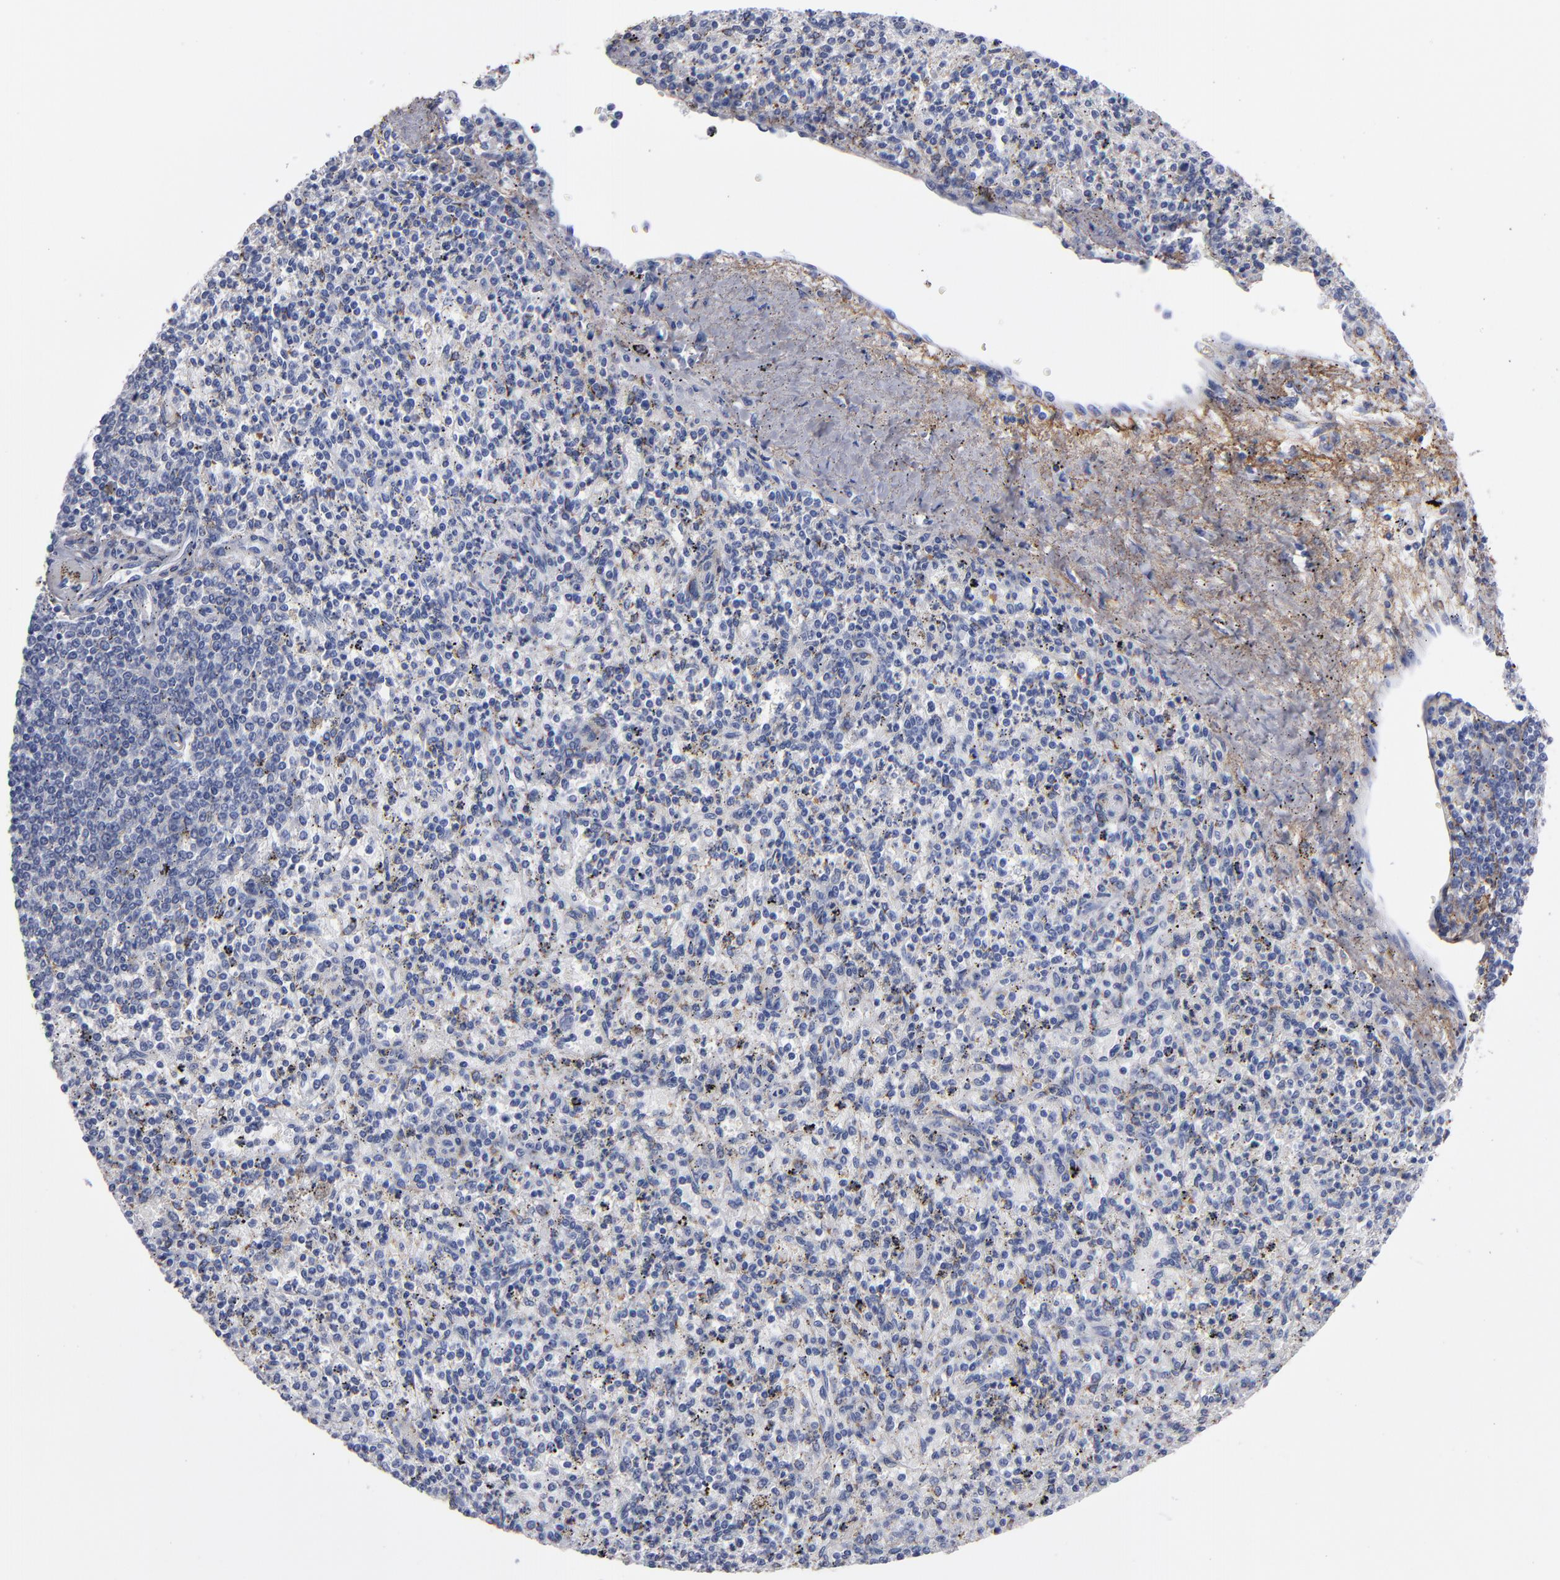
{"staining": {"intensity": "negative", "quantity": "none", "location": "none"}, "tissue": "spleen", "cell_type": "Cells in red pulp", "image_type": "normal", "snomed": [{"axis": "morphology", "description": "Normal tissue, NOS"}, {"axis": "topography", "description": "Spleen"}], "caption": "Spleen was stained to show a protein in brown. There is no significant positivity in cells in red pulp. (IHC, brightfield microscopy, high magnification).", "gene": "EMILIN1", "patient": {"sex": "male", "age": 72}}